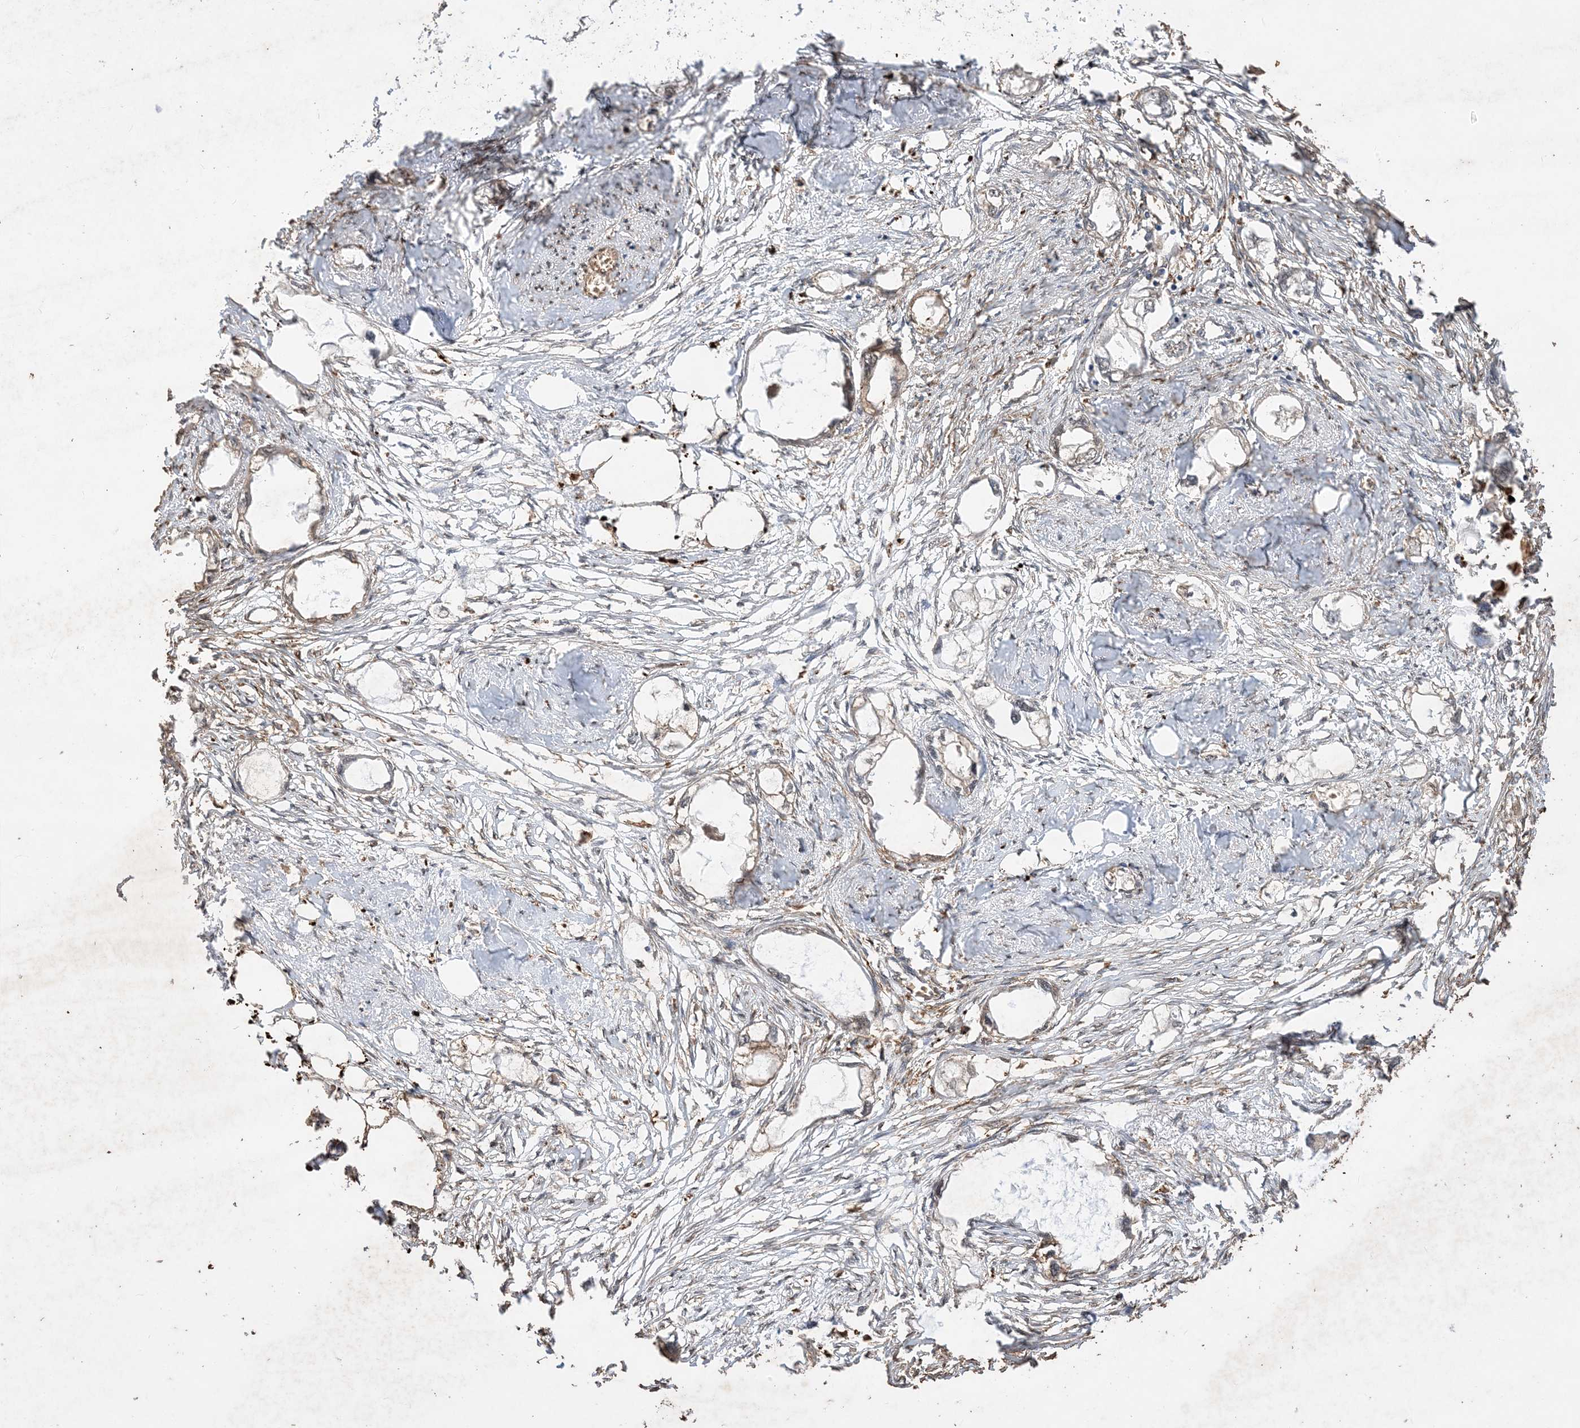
{"staining": {"intensity": "negative", "quantity": "none", "location": "none"}, "tissue": "endometrial cancer", "cell_type": "Tumor cells", "image_type": "cancer", "snomed": [{"axis": "morphology", "description": "Adenocarcinoma, NOS"}, {"axis": "morphology", "description": "Adenocarcinoma, metastatic, NOS"}, {"axis": "topography", "description": "Adipose tissue"}, {"axis": "topography", "description": "Endometrium"}], "caption": "Immunohistochemistry (IHC) histopathology image of endometrial metastatic adenocarcinoma stained for a protein (brown), which demonstrates no expression in tumor cells.", "gene": "HPS4", "patient": {"sex": "female", "age": 67}}